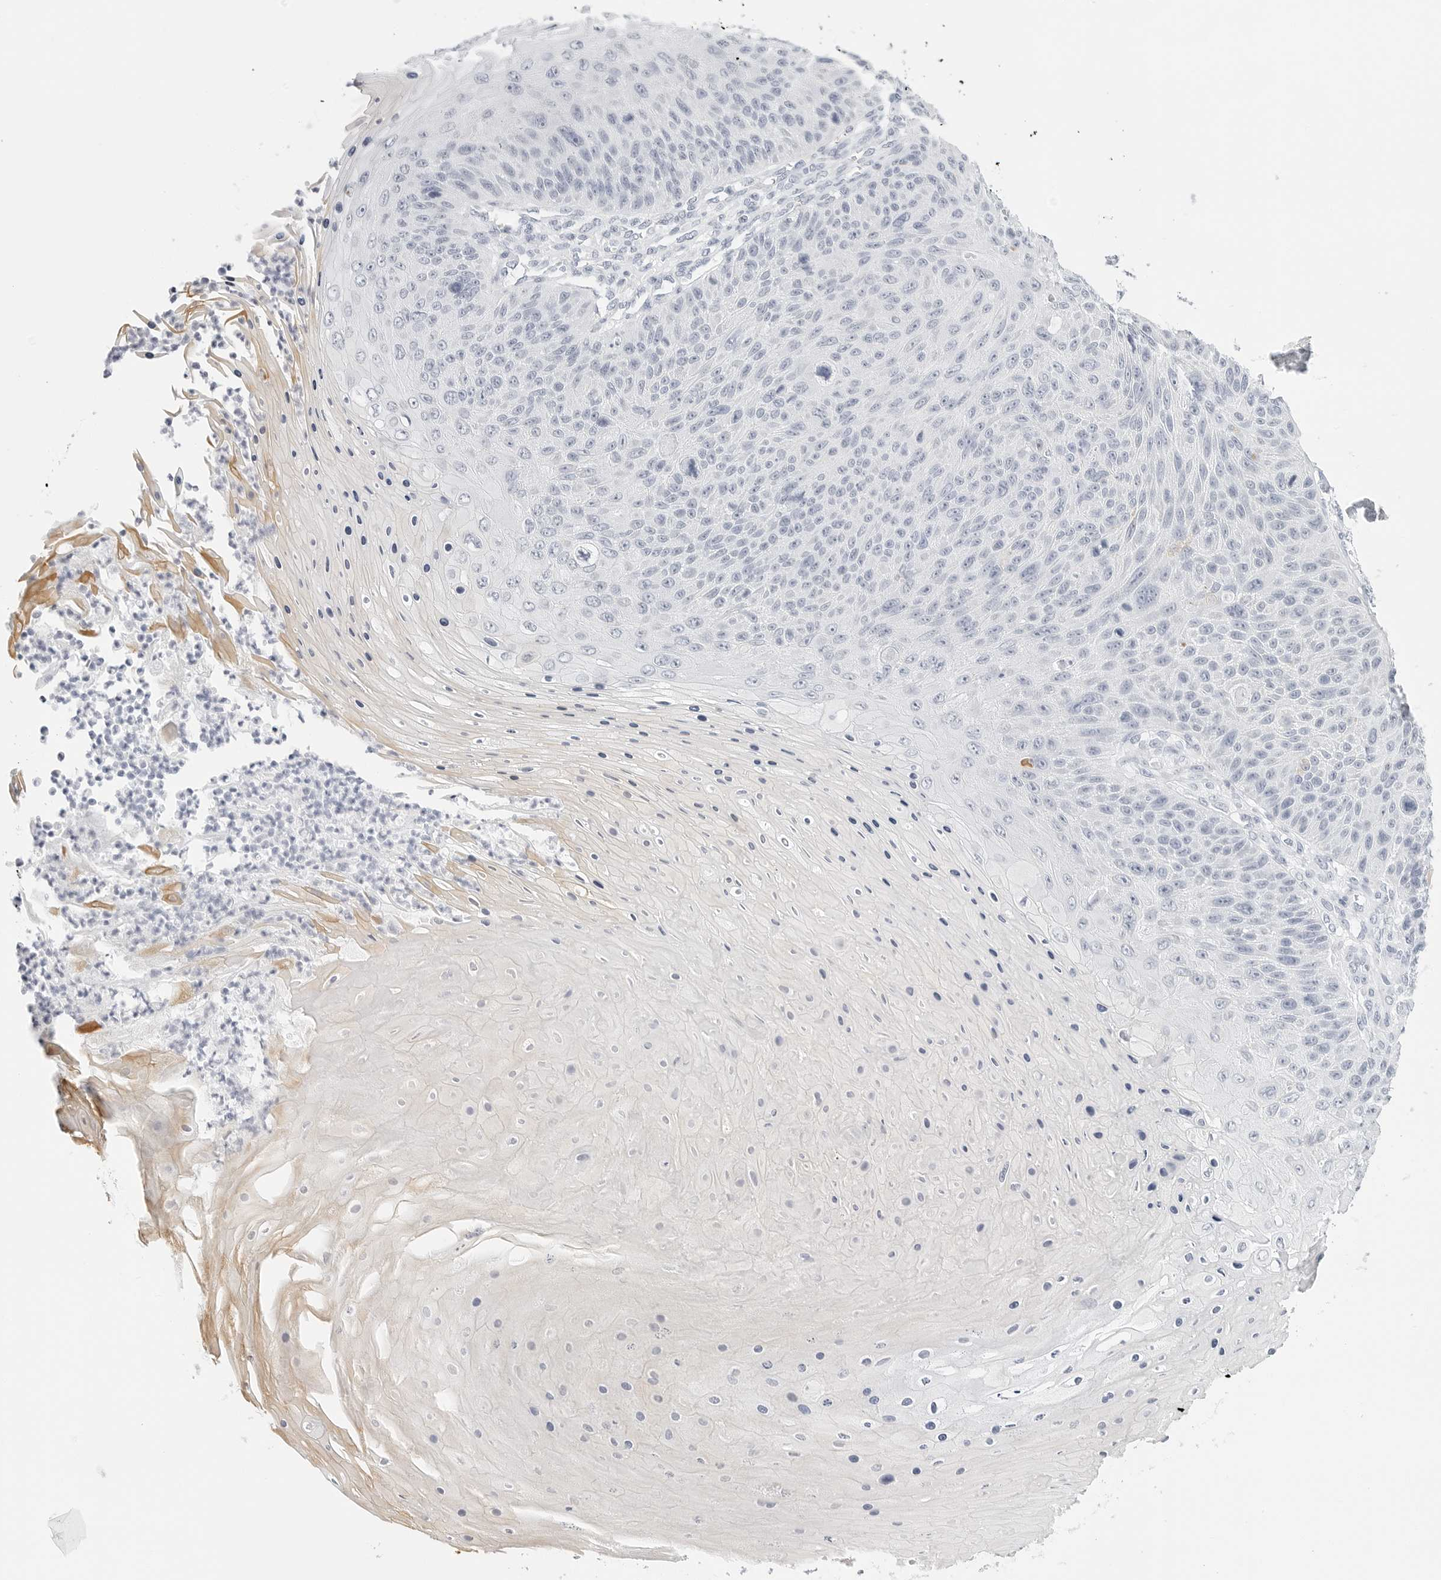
{"staining": {"intensity": "negative", "quantity": "none", "location": "none"}, "tissue": "skin cancer", "cell_type": "Tumor cells", "image_type": "cancer", "snomed": [{"axis": "morphology", "description": "Squamous cell carcinoma, NOS"}, {"axis": "topography", "description": "Skin"}], "caption": "High power microscopy image of an immunohistochemistry (IHC) histopathology image of squamous cell carcinoma (skin), revealing no significant staining in tumor cells. Brightfield microscopy of immunohistochemistry stained with DAB (brown) and hematoxylin (blue), captured at high magnification.", "gene": "HMGCS2", "patient": {"sex": "female", "age": 88}}